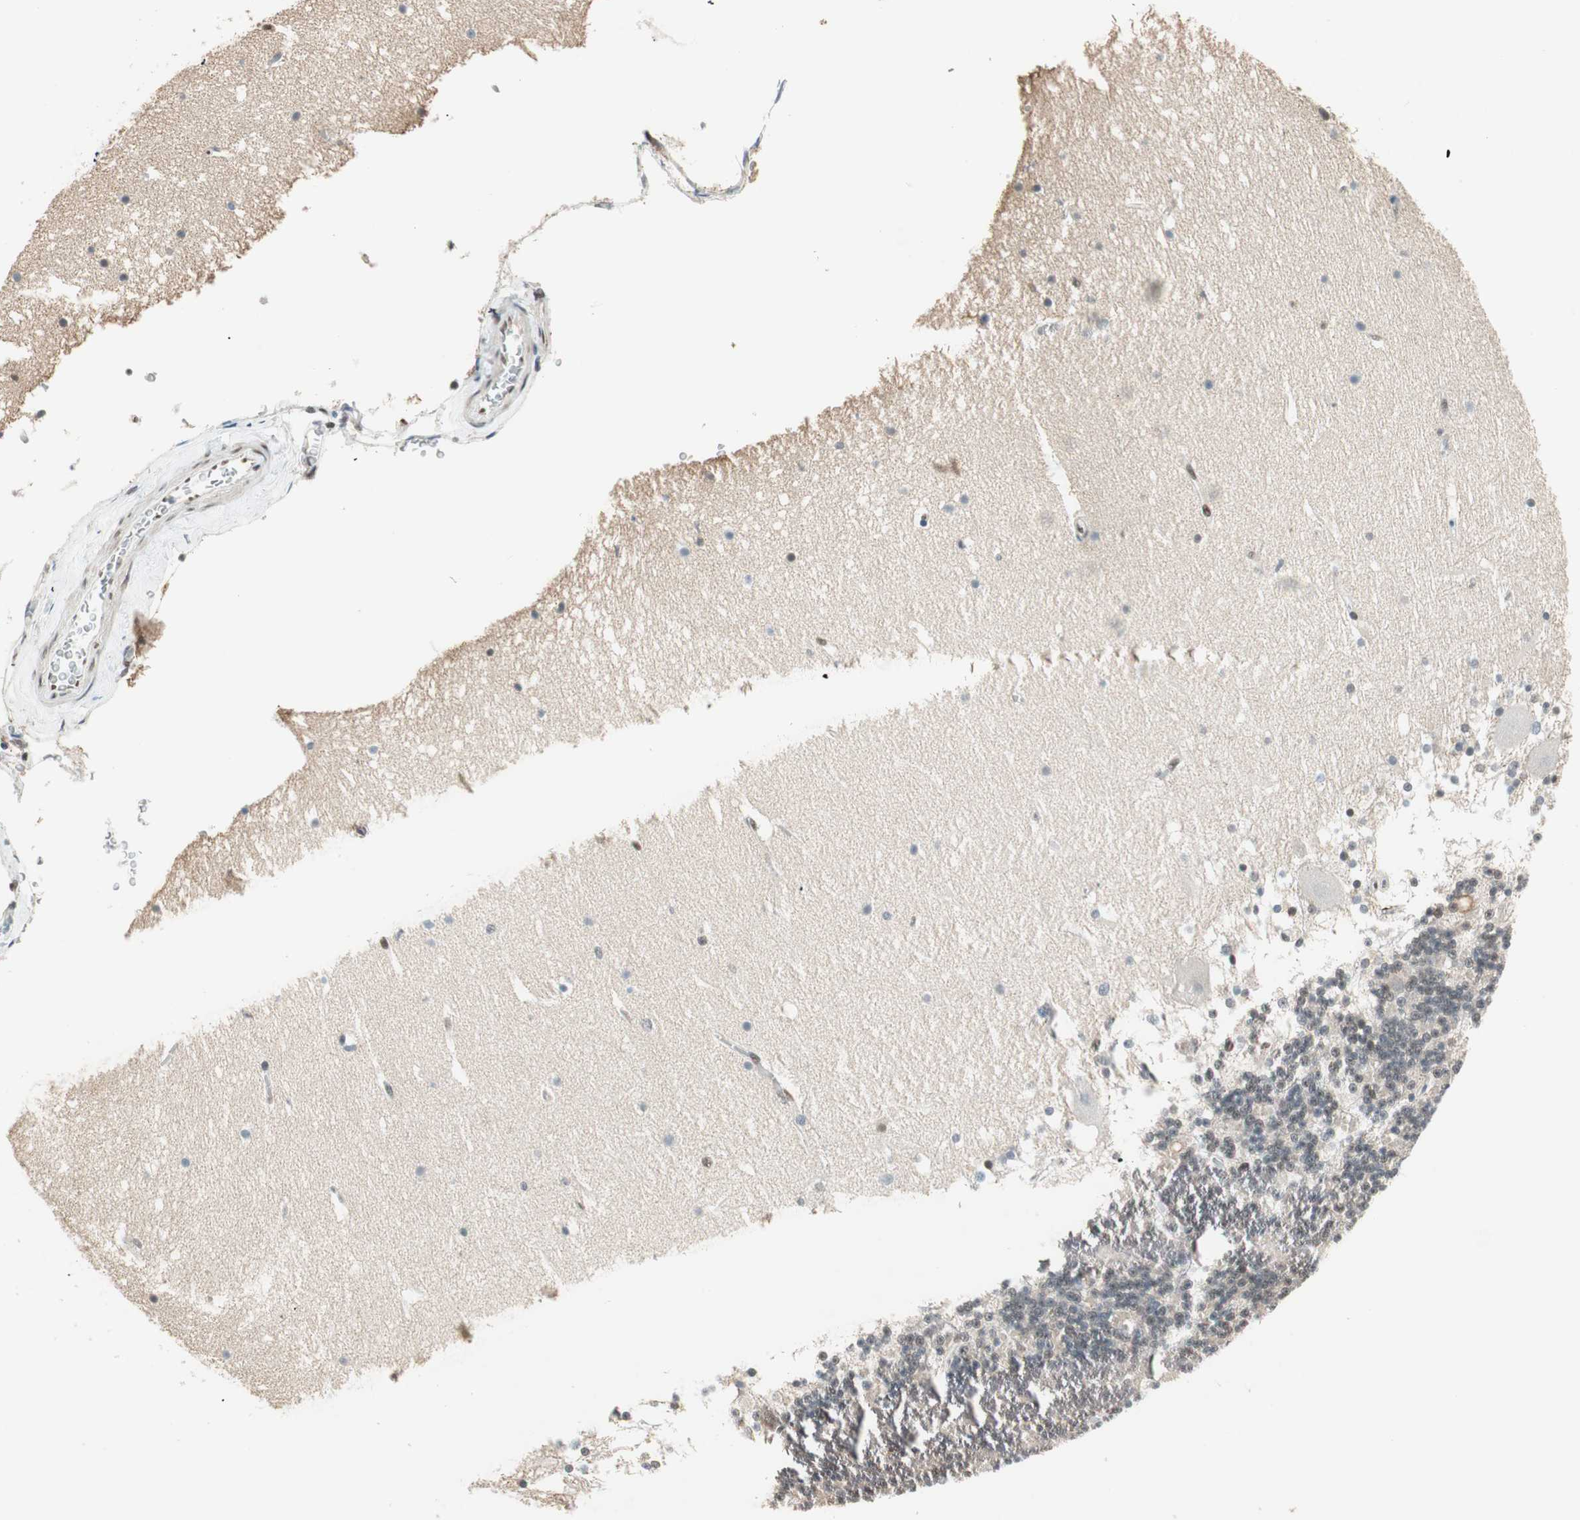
{"staining": {"intensity": "weak", "quantity": "25%-75%", "location": "nuclear"}, "tissue": "cerebellum", "cell_type": "Cells in granular layer", "image_type": "normal", "snomed": [{"axis": "morphology", "description": "Normal tissue, NOS"}, {"axis": "topography", "description": "Cerebellum"}], "caption": "This photomicrograph reveals immunohistochemistry (IHC) staining of benign cerebellum, with low weak nuclear expression in approximately 25%-75% of cells in granular layer.", "gene": "ZBTB17", "patient": {"sex": "female", "age": 19}}